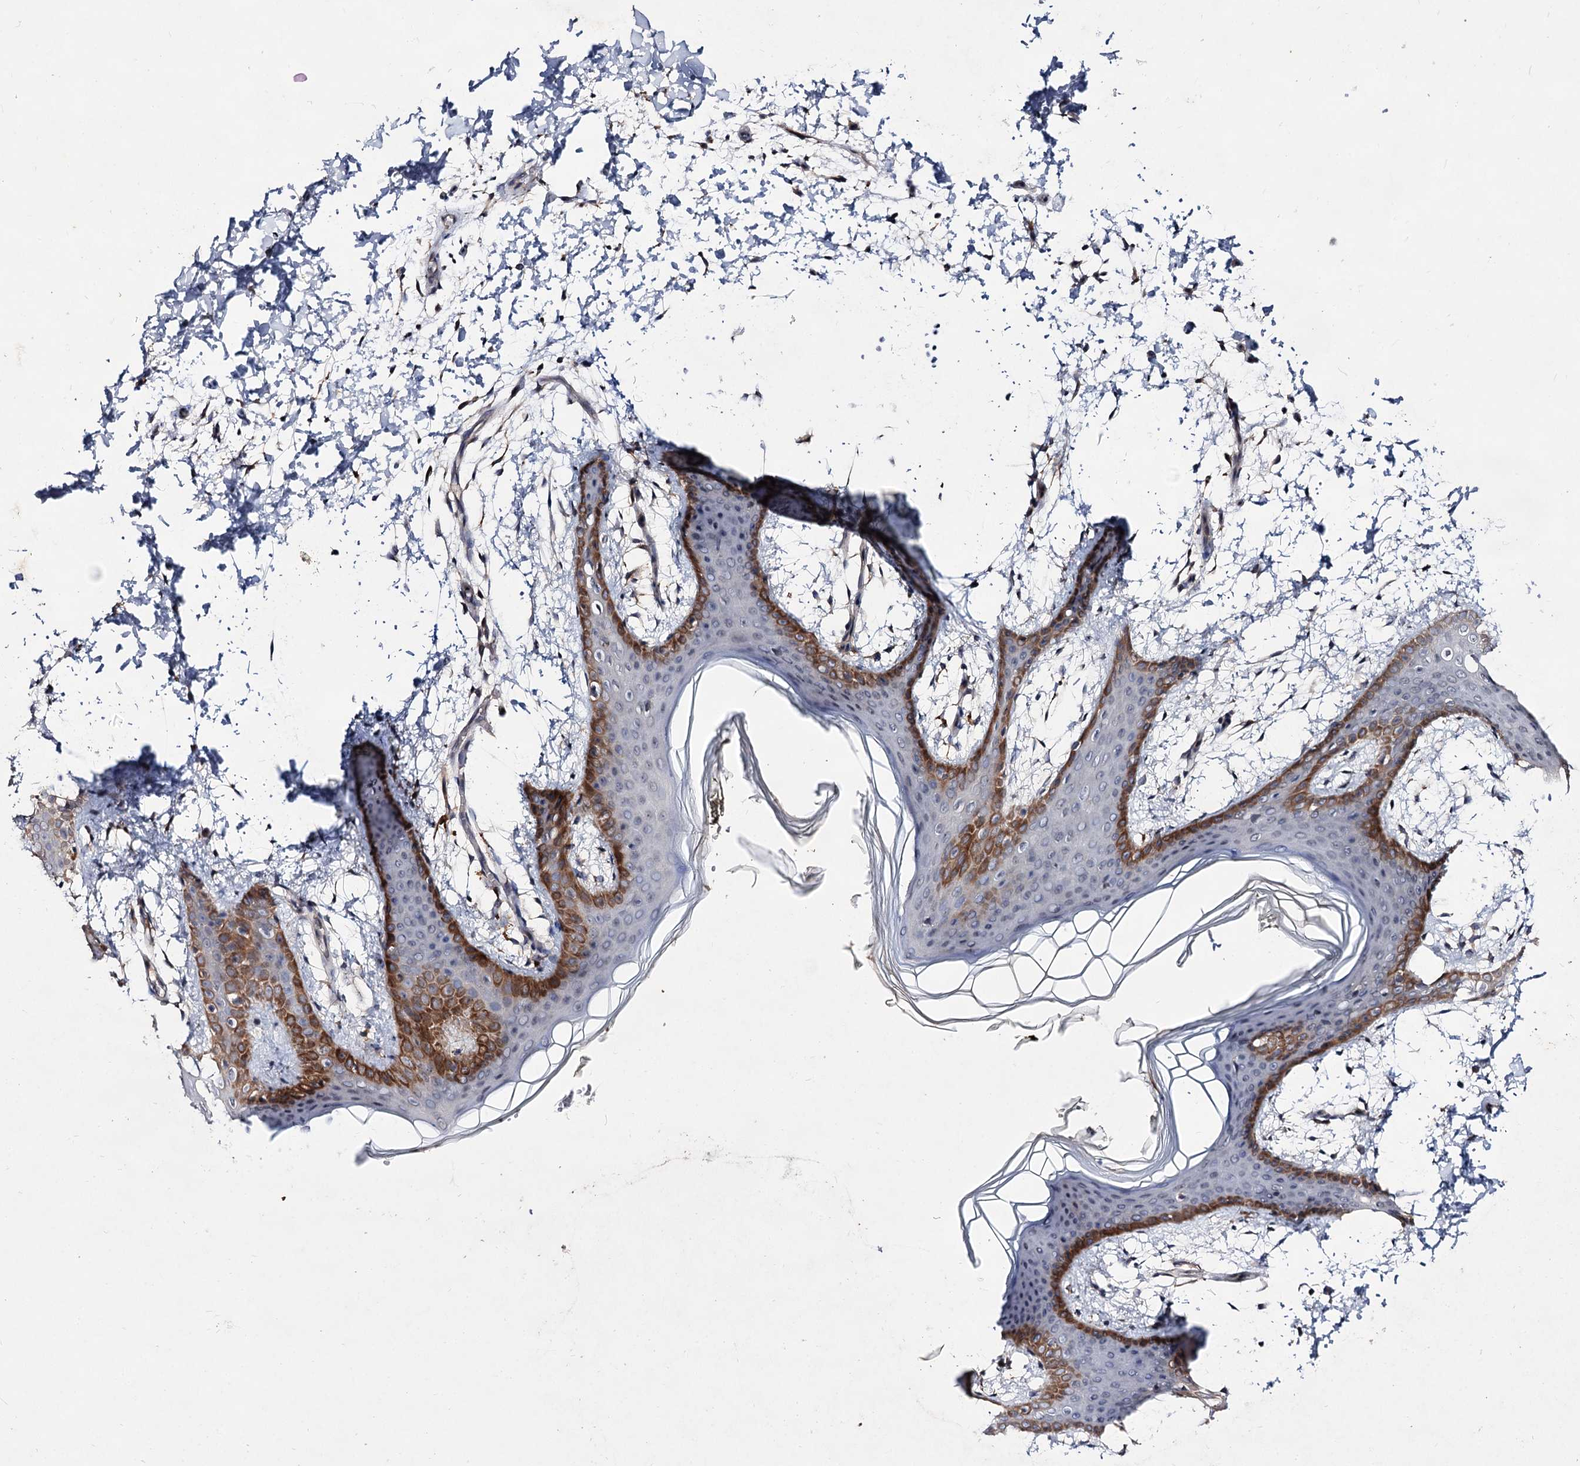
{"staining": {"intensity": "strong", "quantity": ">75%", "location": "cytoplasmic/membranous"}, "tissue": "skin", "cell_type": "Fibroblasts", "image_type": "normal", "snomed": [{"axis": "morphology", "description": "Normal tissue, NOS"}, {"axis": "topography", "description": "Skin"}], "caption": "Immunohistochemistry photomicrograph of unremarkable skin: skin stained using immunohistochemistry exhibits high levels of strong protein expression localized specifically in the cytoplasmic/membranous of fibroblasts, appearing as a cytoplasmic/membranous brown color.", "gene": "ACTR6", "patient": {"sex": "male", "age": 36}}